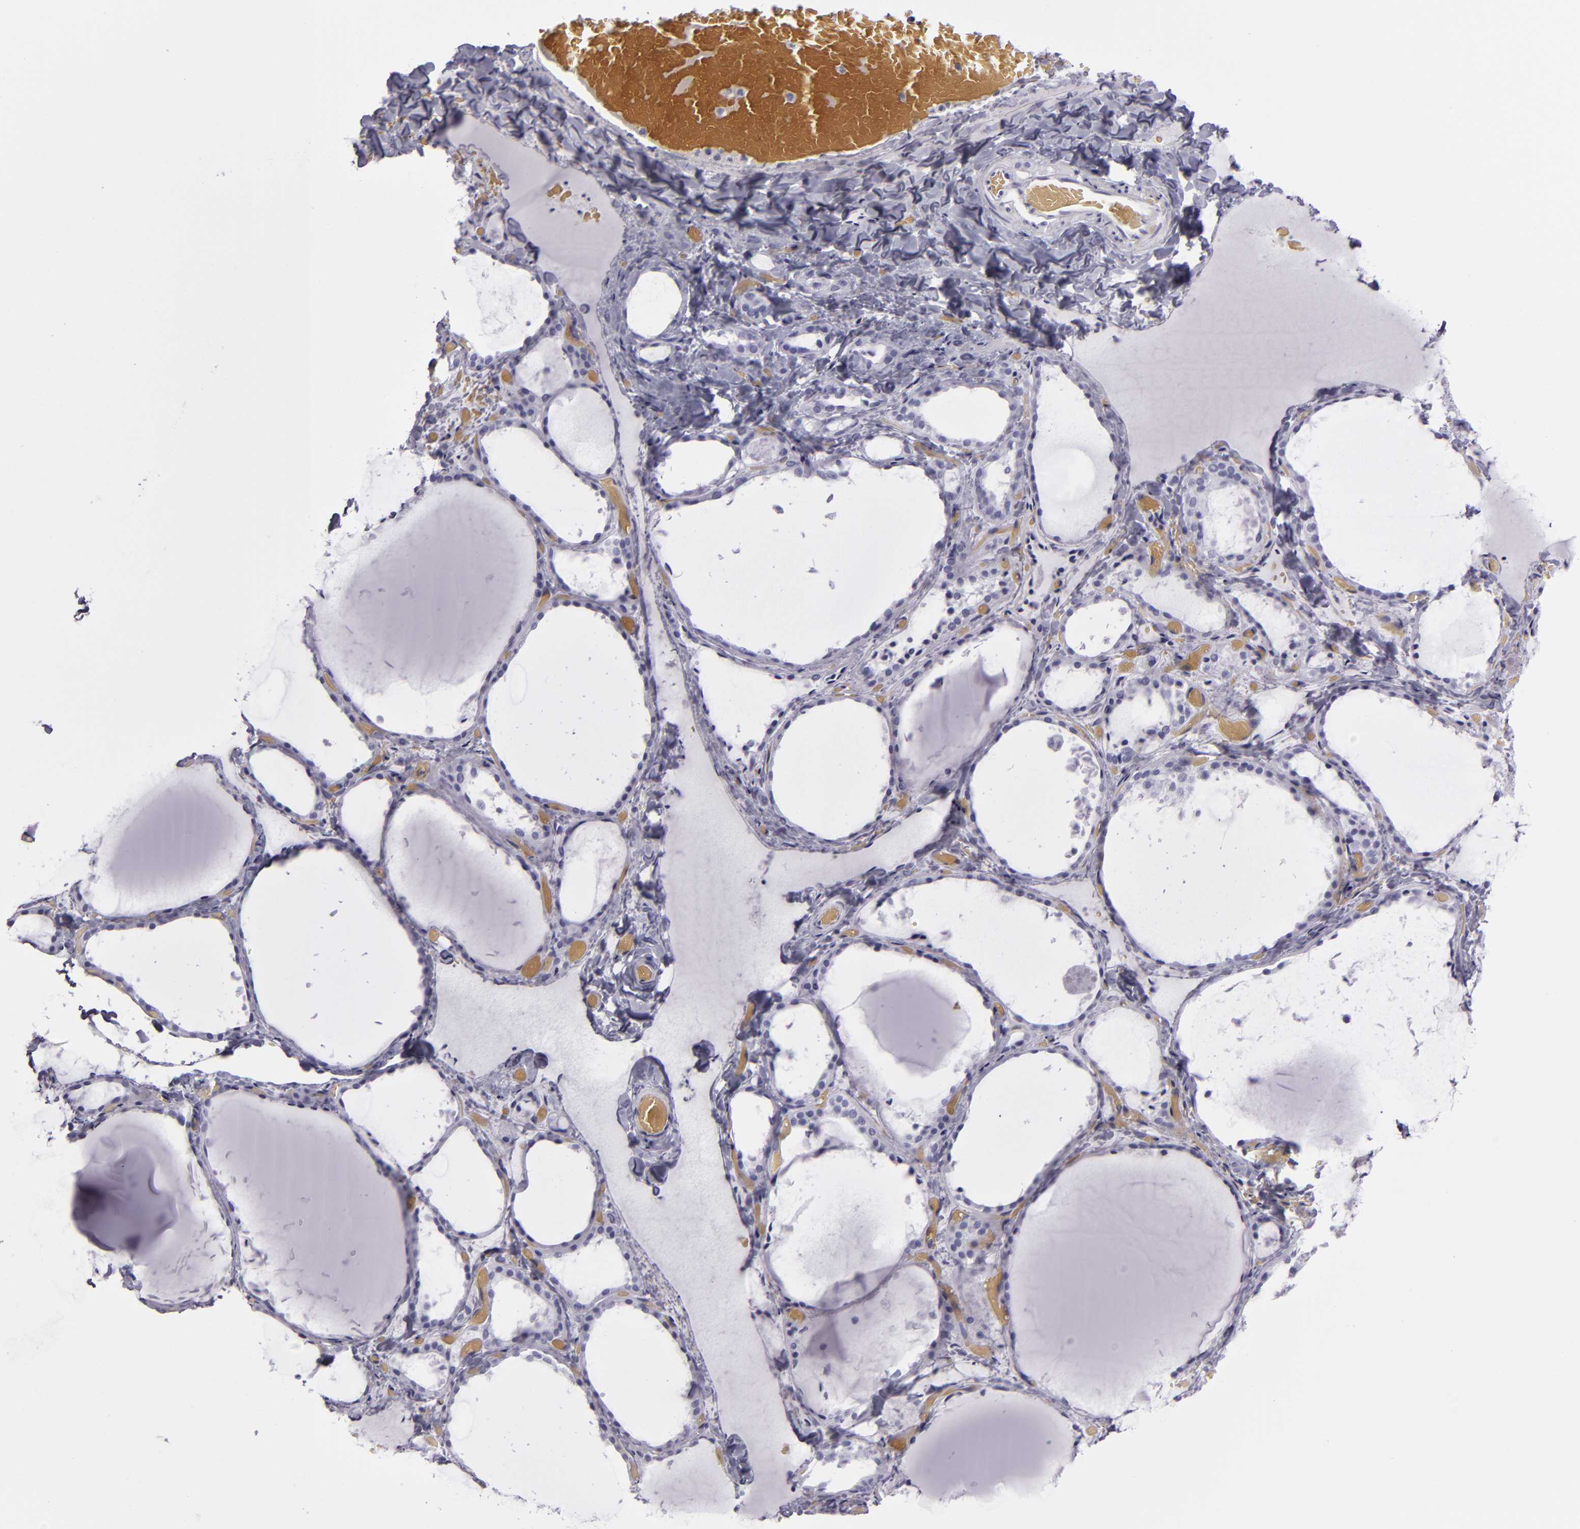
{"staining": {"intensity": "negative", "quantity": "none", "location": "none"}, "tissue": "thyroid gland", "cell_type": "Glandular cells", "image_type": "normal", "snomed": [{"axis": "morphology", "description": "Normal tissue, NOS"}, {"axis": "topography", "description": "Thyroid gland"}], "caption": "There is no significant expression in glandular cells of thyroid gland. Nuclei are stained in blue.", "gene": "CR2", "patient": {"sex": "female", "age": 22}}